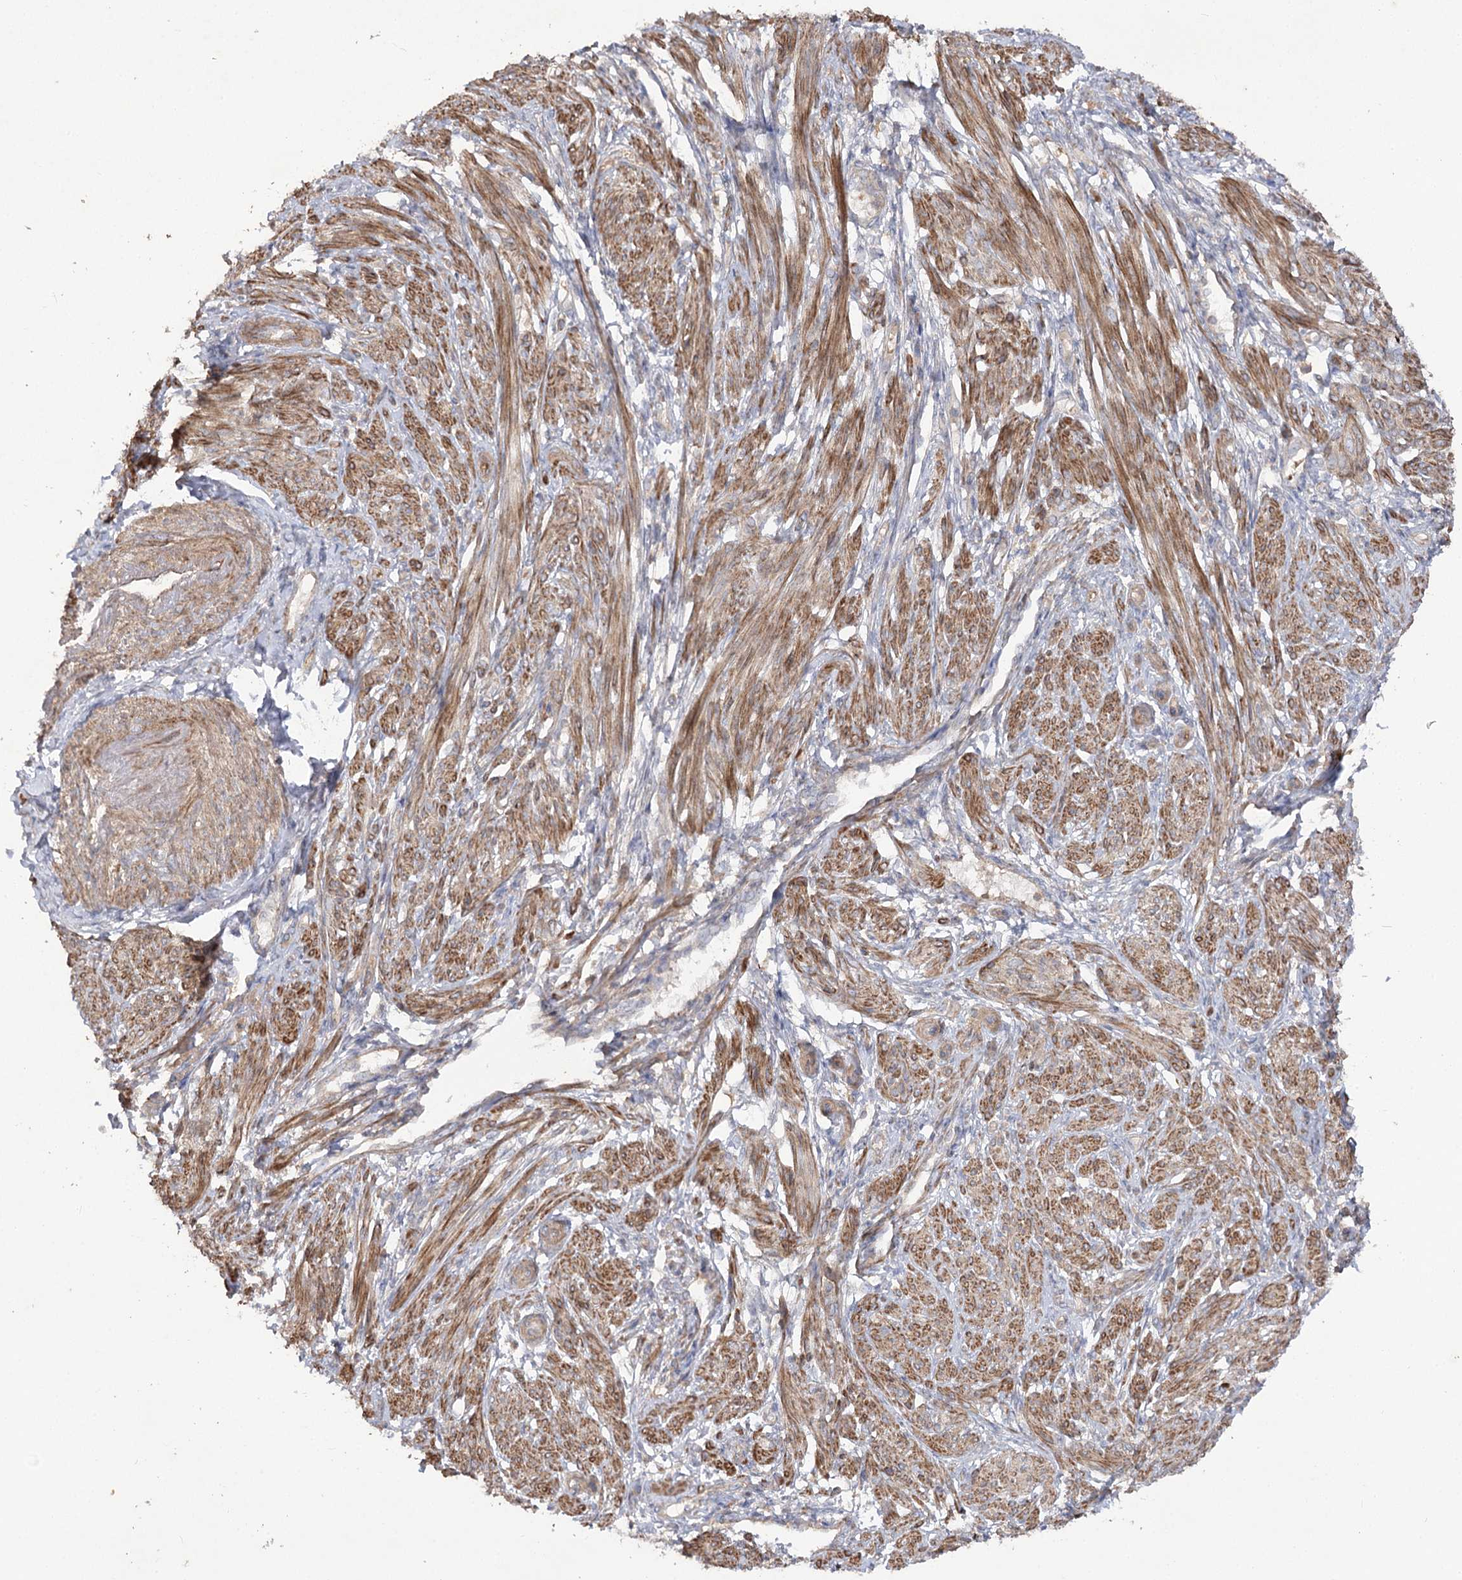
{"staining": {"intensity": "strong", "quantity": "25%-75%", "location": "cytoplasmic/membranous"}, "tissue": "smooth muscle", "cell_type": "Smooth muscle cells", "image_type": "normal", "snomed": [{"axis": "morphology", "description": "Normal tissue, NOS"}, {"axis": "topography", "description": "Smooth muscle"}], "caption": "IHC of normal human smooth muscle displays high levels of strong cytoplasmic/membranous staining in about 25%-75% of smooth muscle cells.", "gene": "KIAA0825", "patient": {"sex": "female", "age": 39}}